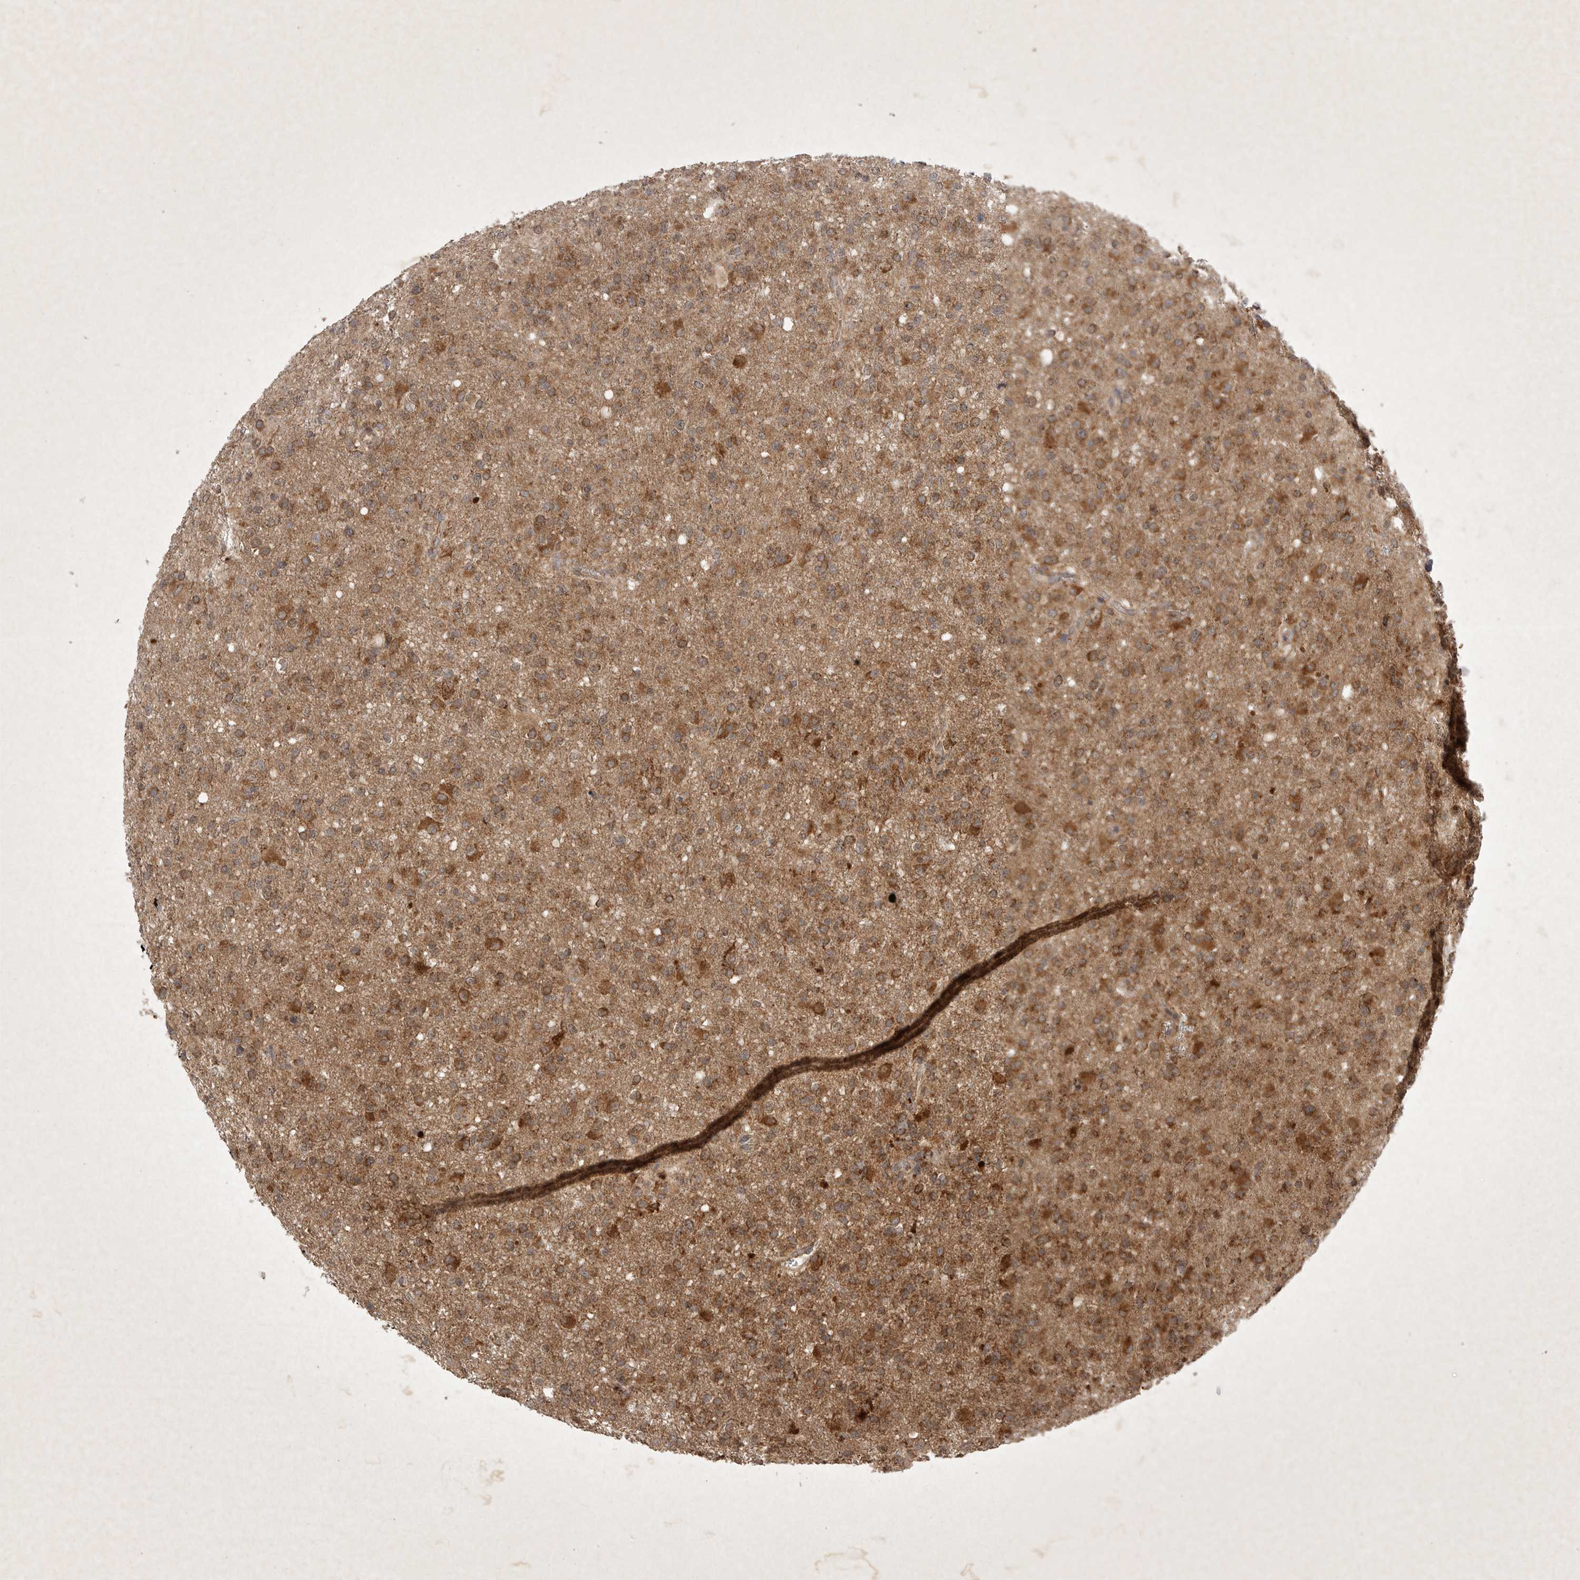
{"staining": {"intensity": "moderate", "quantity": ">75%", "location": "cytoplasmic/membranous"}, "tissue": "glioma", "cell_type": "Tumor cells", "image_type": "cancer", "snomed": [{"axis": "morphology", "description": "Glioma, malignant, High grade"}, {"axis": "topography", "description": "Brain"}], "caption": "A brown stain highlights moderate cytoplasmic/membranous expression of a protein in glioma tumor cells.", "gene": "DDR1", "patient": {"sex": "female", "age": 57}}